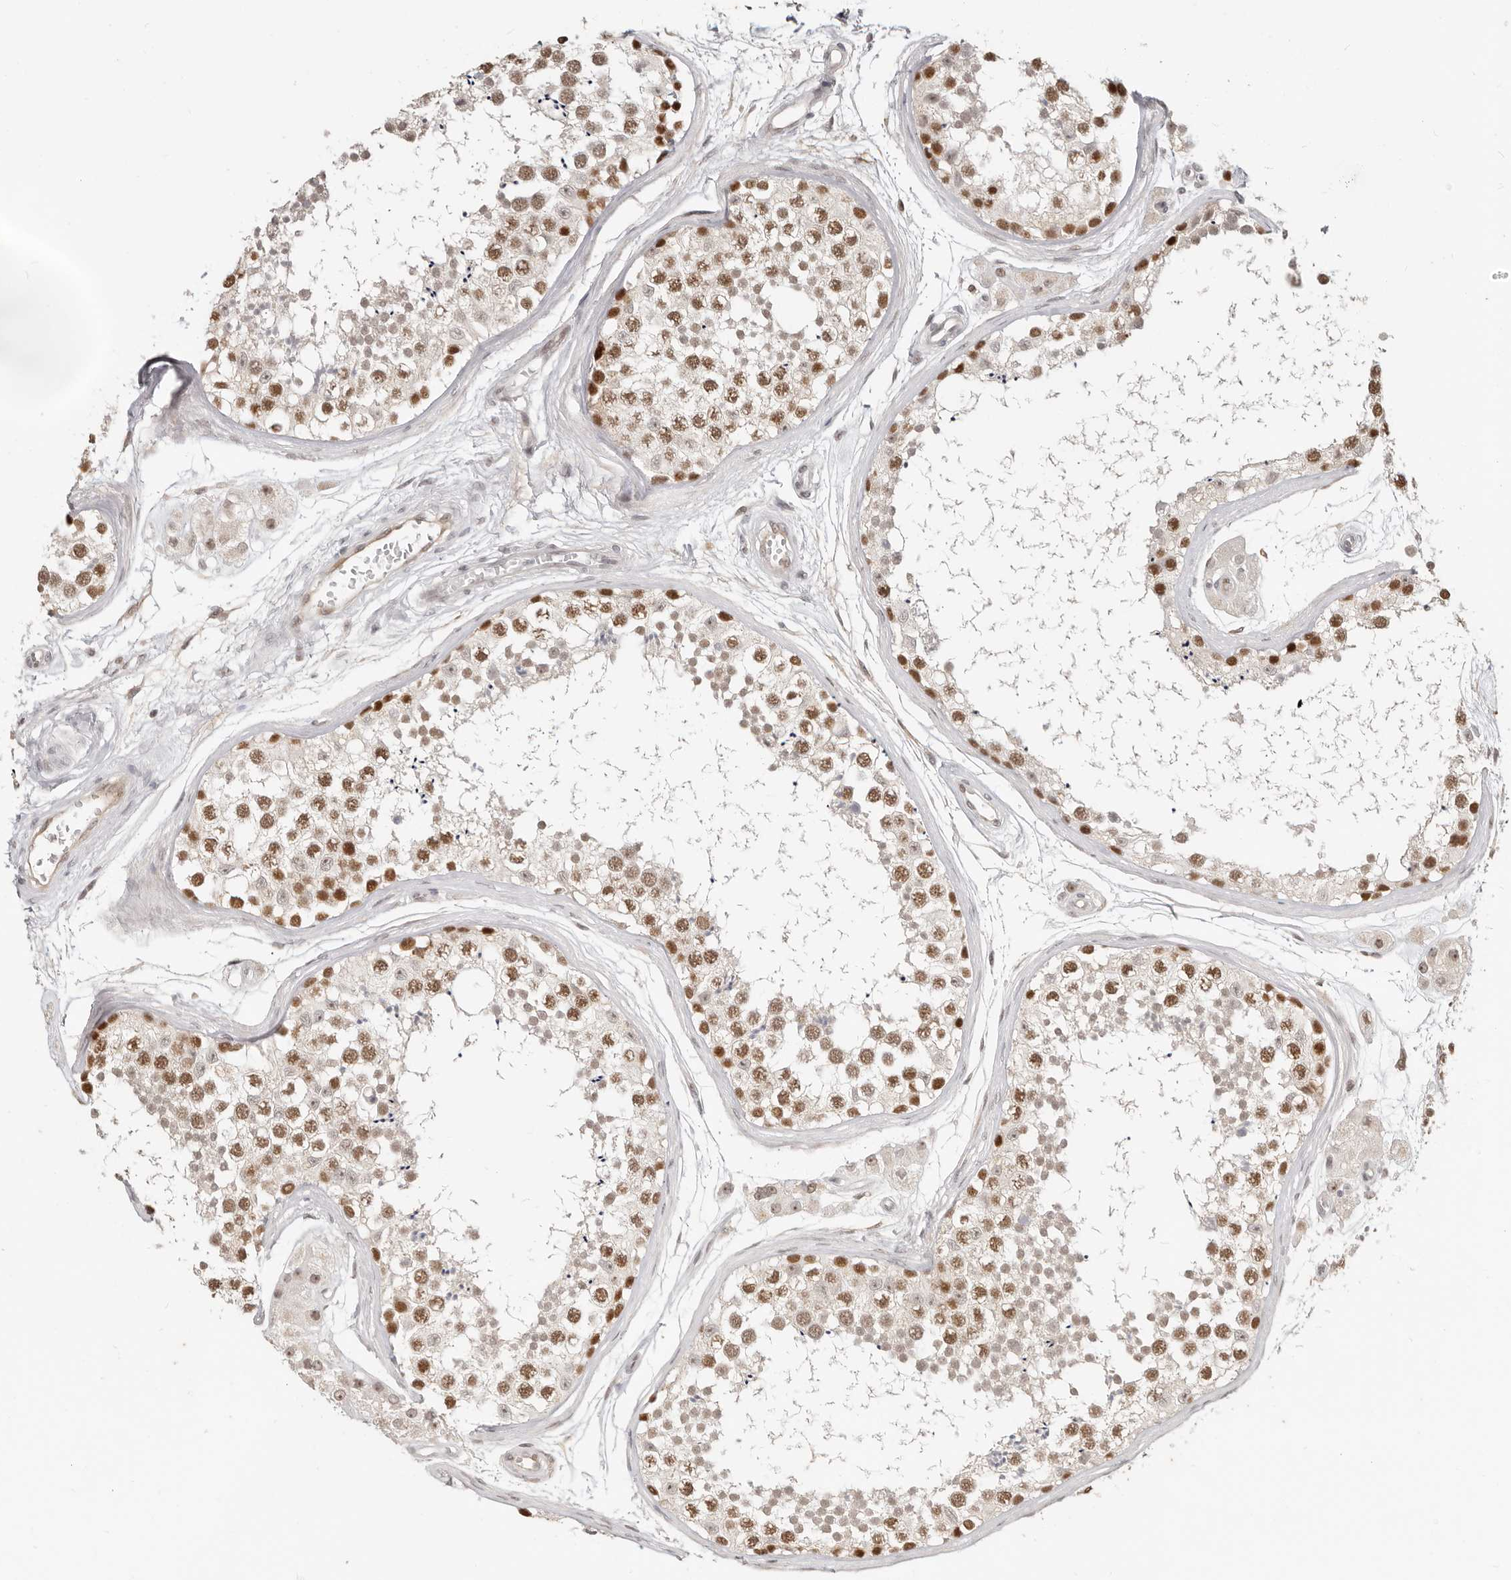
{"staining": {"intensity": "moderate", "quantity": ">75%", "location": "nuclear"}, "tissue": "testis", "cell_type": "Cells in seminiferous ducts", "image_type": "normal", "snomed": [{"axis": "morphology", "description": "Normal tissue, NOS"}, {"axis": "topography", "description": "Testis"}], "caption": "The photomicrograph exhibits a brown stain indicating the presence of a protein in the nuclear of cells in seminiferous ducts in testis. Nuclei are stained in blue.", "gene": "RFC2", "patient": {"sex": "male", "age": 56}}